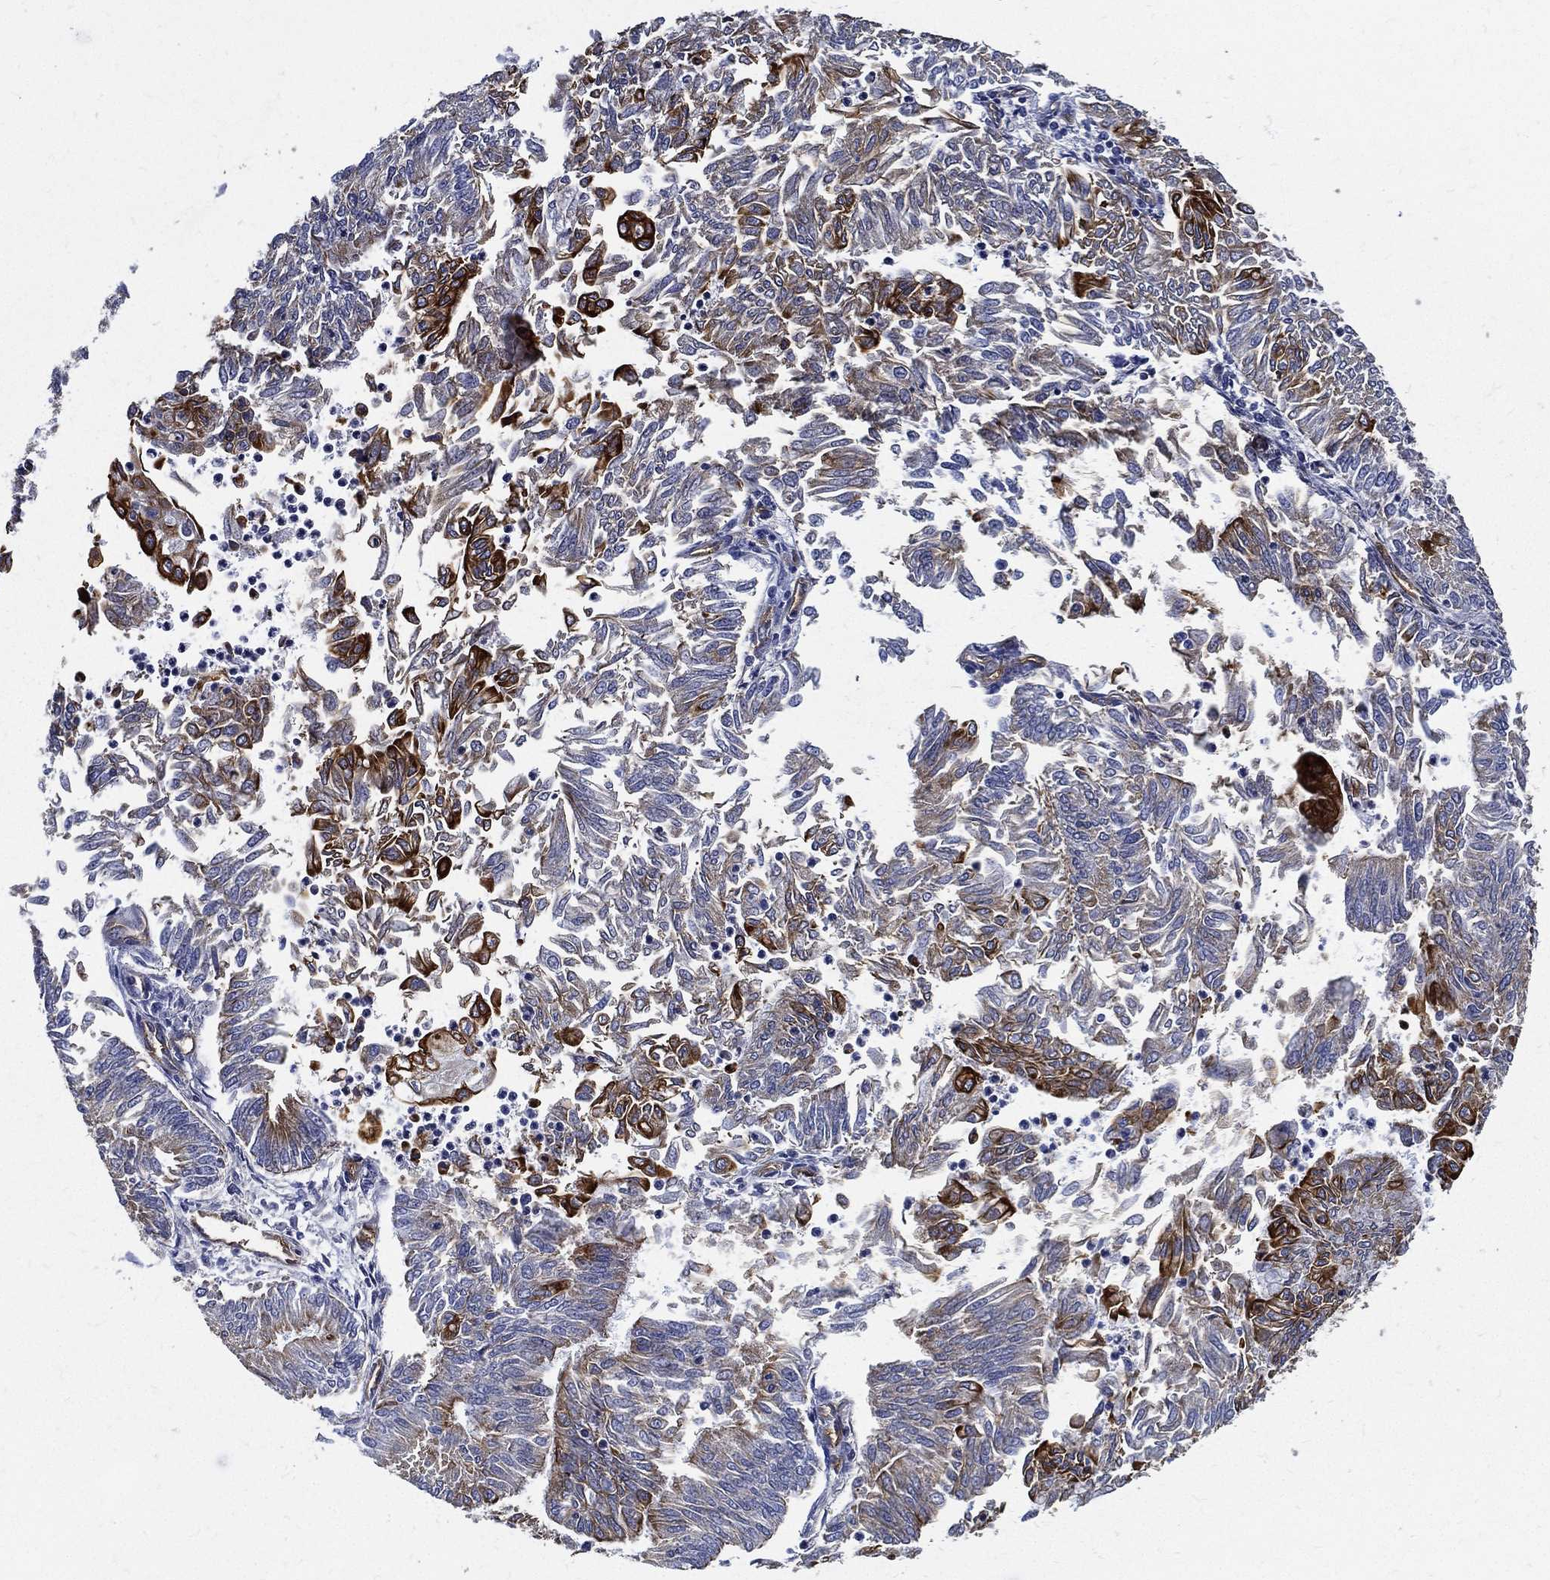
{"staining": {"intensity": "strong", "quantity": "<25%", "location": "cytoplasmic/membranous"}, "tissue": "endometrial cancer", "cell_type": "Tumor cells", "image_type": "cancer", "snomed": [{"axis": "morphology", "description": "Adenocarcinoma, NOS"}, {"axis": "topography", "description": "Endometrium"}], "caption": "Adenocarcinoma (endometrial) stained with a brown dye reveals strong cytoplasmic/membranous positive positivity in approximately <25% of tumor cells.", "gene": "NEDD9", "patient": {"sex": "female", "age": 59}}